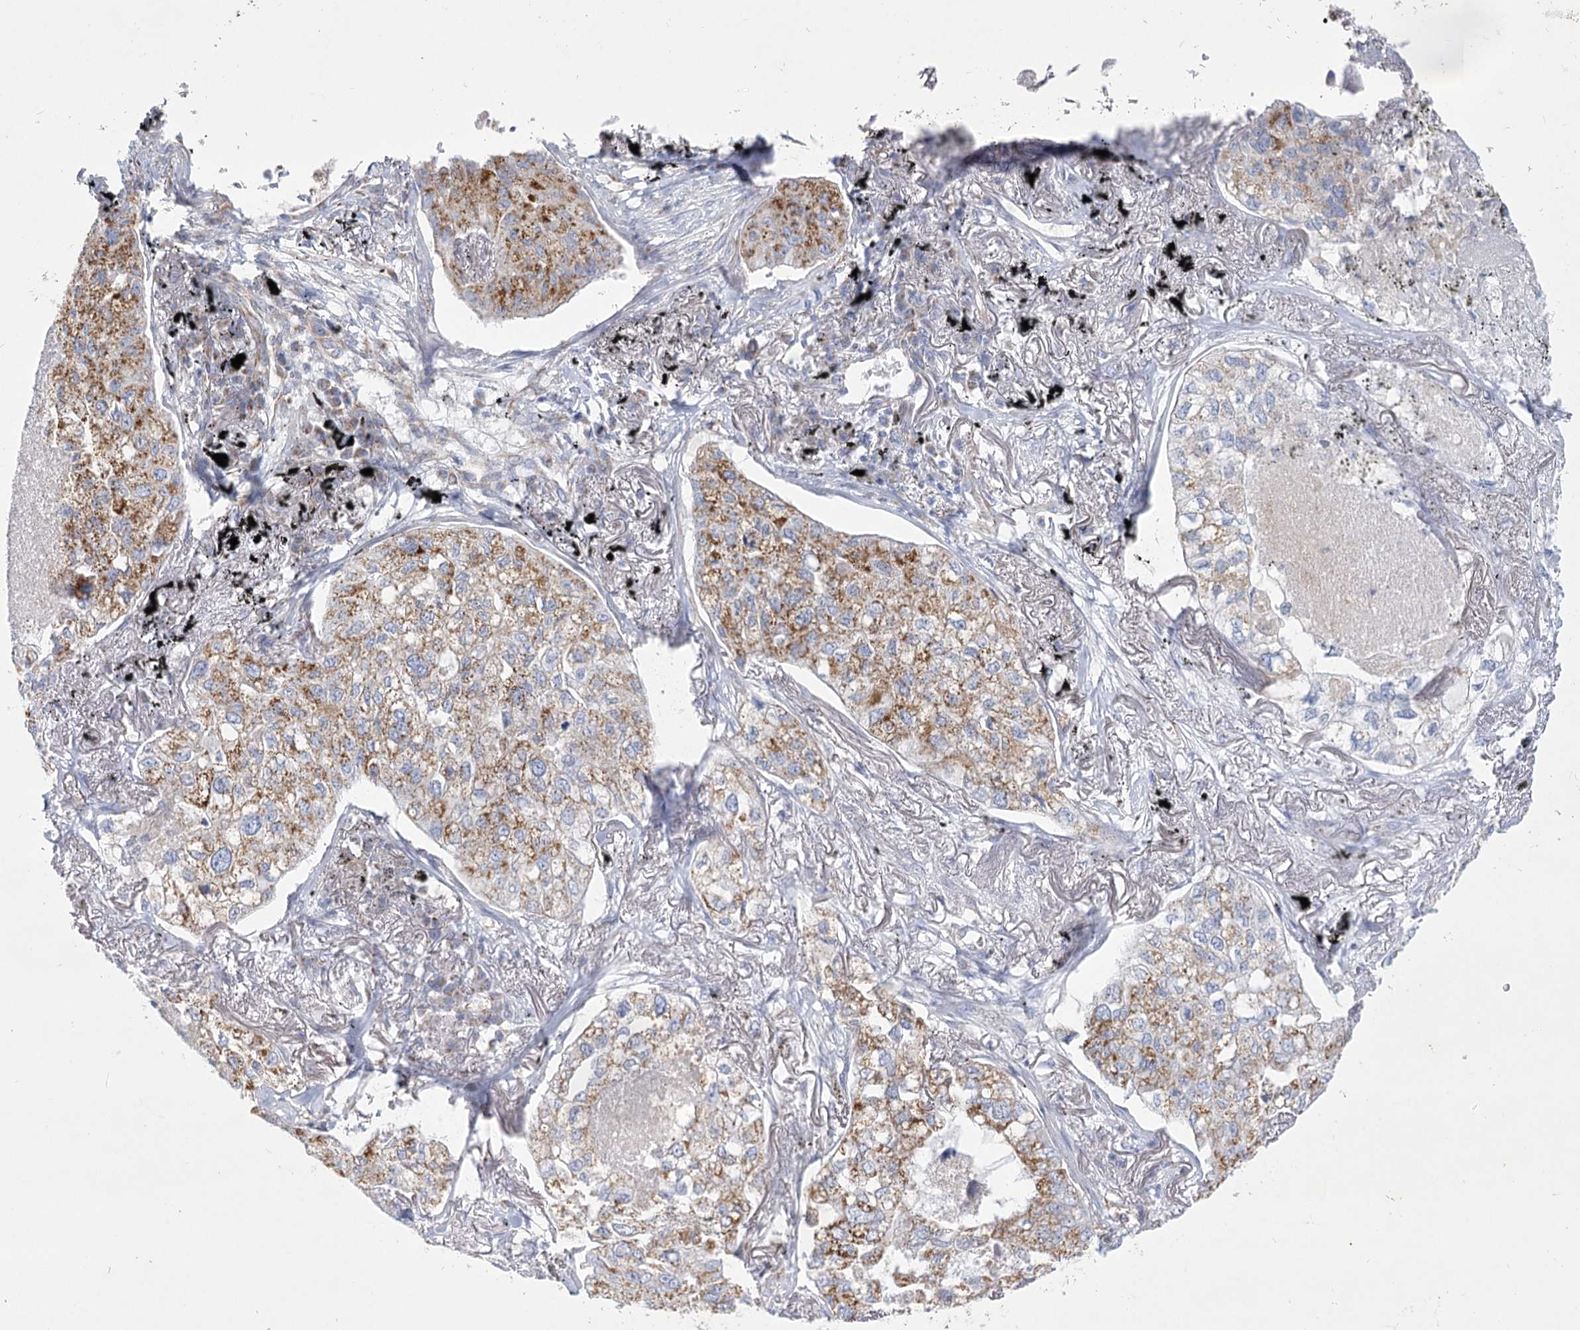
{"staining": {"intensity": "strong", "quantity": "25%-75%", "location": "cytoplasmic/membranous"}, "tissue": "lung cancer", "cell_type": "Tumor cells", "image_type": "cancer", "snomed": [{"axis": "morphology", "description": "Adenocarcinoma, NOS"}, {"axis": "topography", "description": "Lung"}], "caption": "Lung cancer (adenocarcinoma) stained with immunohistochemistry (IHC) shows strong cytoplasmic/membranous positivity in about 25%-75% of tumor cells. The staining is performed using DAB brown chromogen to label protein expression. The nuclei are counter-stained blue using hematoxylin.", "gene": "DHTKD1", "patient": {"sex": "male", "age": 65}}